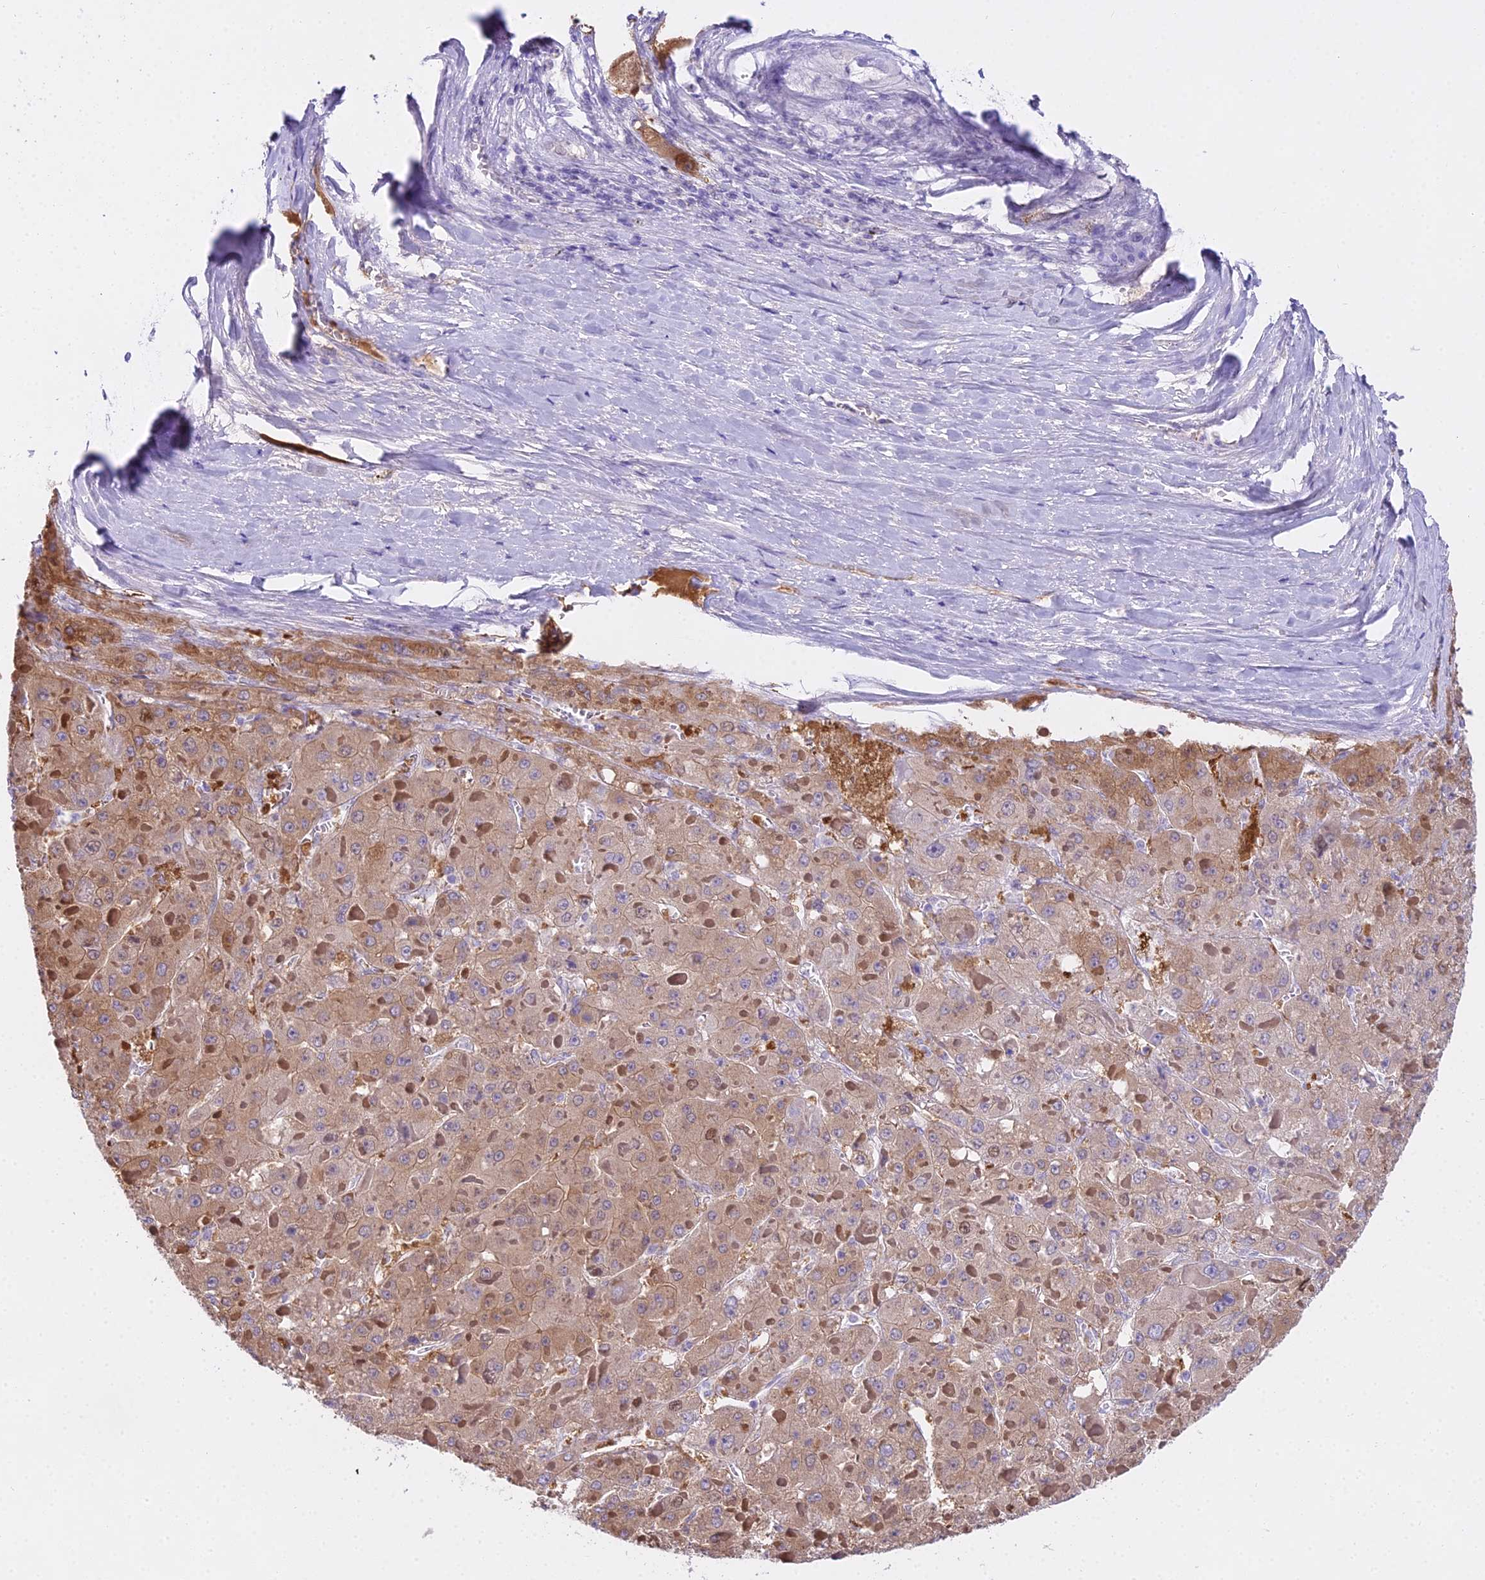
{"staining": {"intensity": "weak", "quantity": ">75%", "location": "cytoplasmic/membranous,nuclear"}, "tissue": "liver cancer", "cell_type": "Tumor cells", "image_type": "cancer", "snomed": [{"axis": "morphology", "description": "Carcinoma, Hepatocellular, NOS"}, {"axis": "topography", "description": "Liver"}], "caption": "This photomicrograph shows immunohistochemistry staining of human liver hepatocellular carcinoma, with low weak cytoplasmic/membranous and nuclear positivity in approximately >75% of tumor cells.", "gene": "MAT2A", "patient": {"sex": "female", "age": 73}}